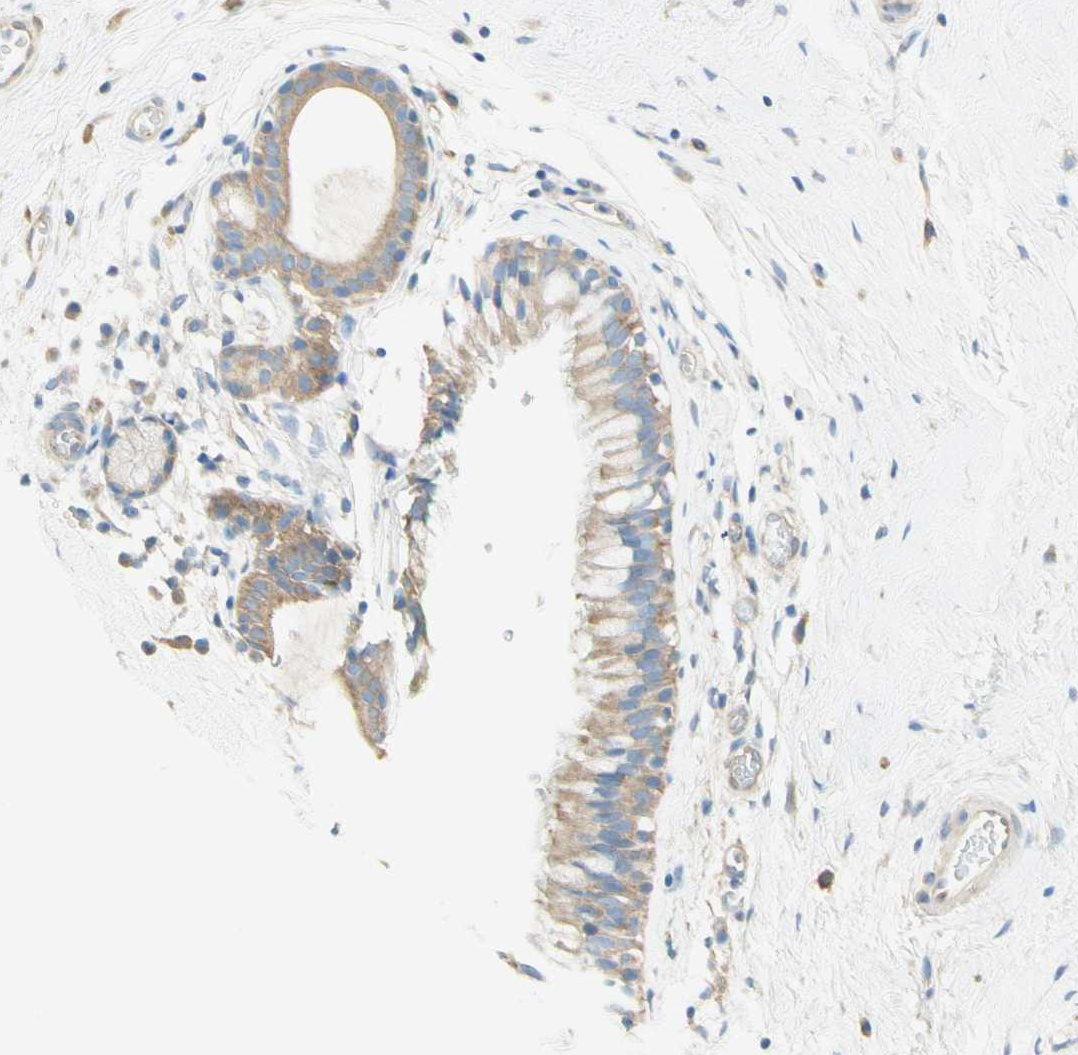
{"staining": {"intensity": "weak", "quantity": ">75%", "location": "cytoplasmic/membranous"}, "tissue": "nasopharynx", "cell_type": "Respiratory epithelial cells", "image_type": "normal", "snomed": [{"axis": "morphology", "description": "Normal tissue, NOS"}, {"axis": "morphology", "description": "Inflammation, NOS"}, {"axis": "topography", "description": "Nasopharynx"}], "caption": "A high-resolution histopathology image shows IHC staining of benign nasopharynx, which displays weak cytoplasmic/membranous positivity in about >75% of respiratory epithelial cells.", "gene": "DYNC1H1", "patient": {"sex": "male", "age": 48}}